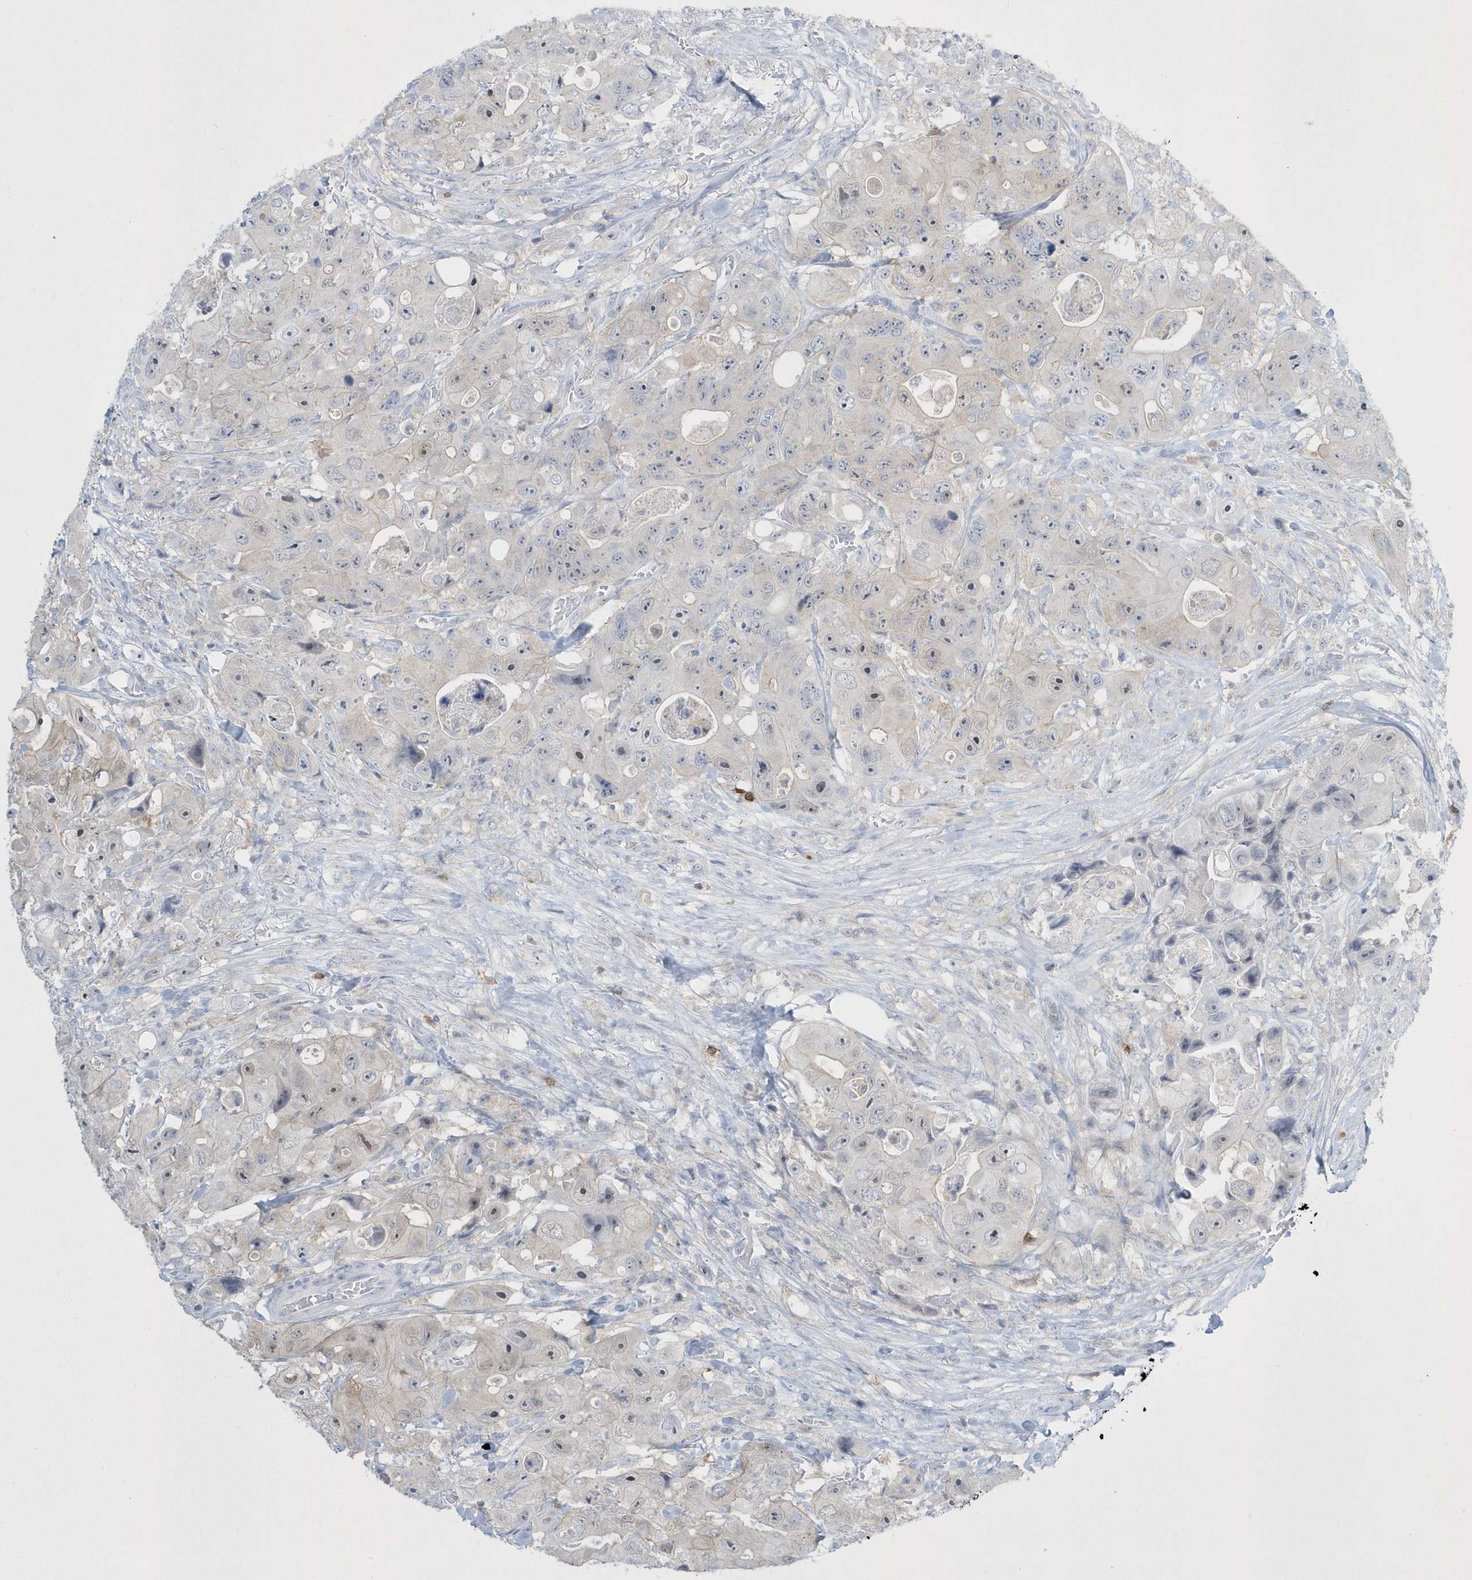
{"staining": {"intensity": "negative", "quantity": "none", "location": "none"}, "tissue": "colorectal cancer", "cell_type": "Tumor cells", "image_type": "cancer", "snomed": [{"axis": "morphology", "description": "Adenocarcinoma, NOS"}, {"axis": "topography", "description": "Colon"}], "caption": "This is an IHC histopathology image of human colorectal cancer. There is no staining in tumor cells.", "gene": "PSD4", "patient": {"sex": "female", "age": 46}}